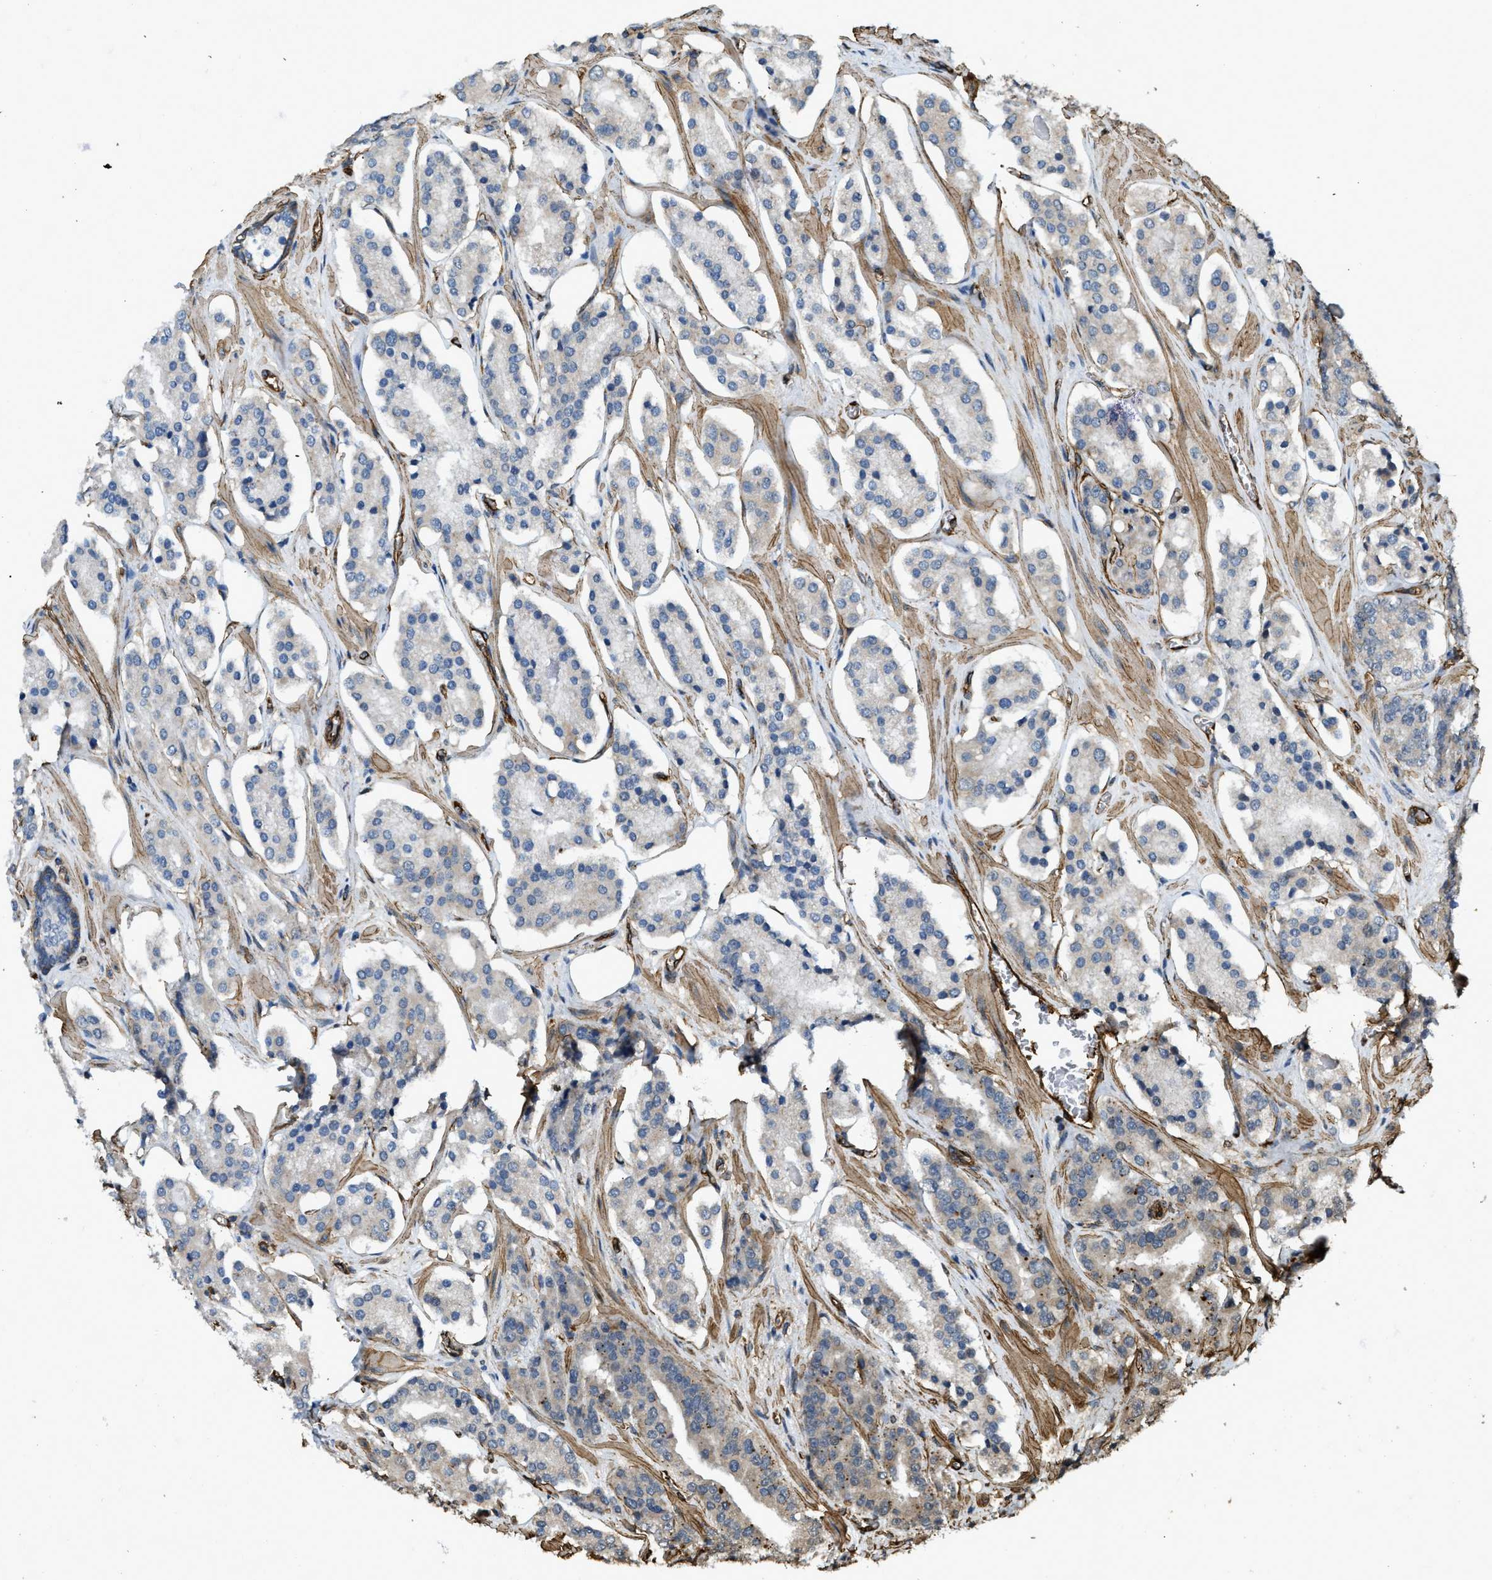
{"staining": {"intensity": "negative", "quantity": "none", "location": "none"}, "tissue": "prostate cancer", "cell_type": "Tumor cells", "image_type": "cancer", "snomed": [{"axis": "morphology", "description": "Adenocarcinoma, High grade"}, {"axis": "topography", "description": "Prostate"}], "caption": "This is an IHC photomicrograph of adenocarcinoma (high-grade) (prostate). There is no staining in tumor cells.", "gene": "NMB", "patient": {"sex": "male", "age": 60}}